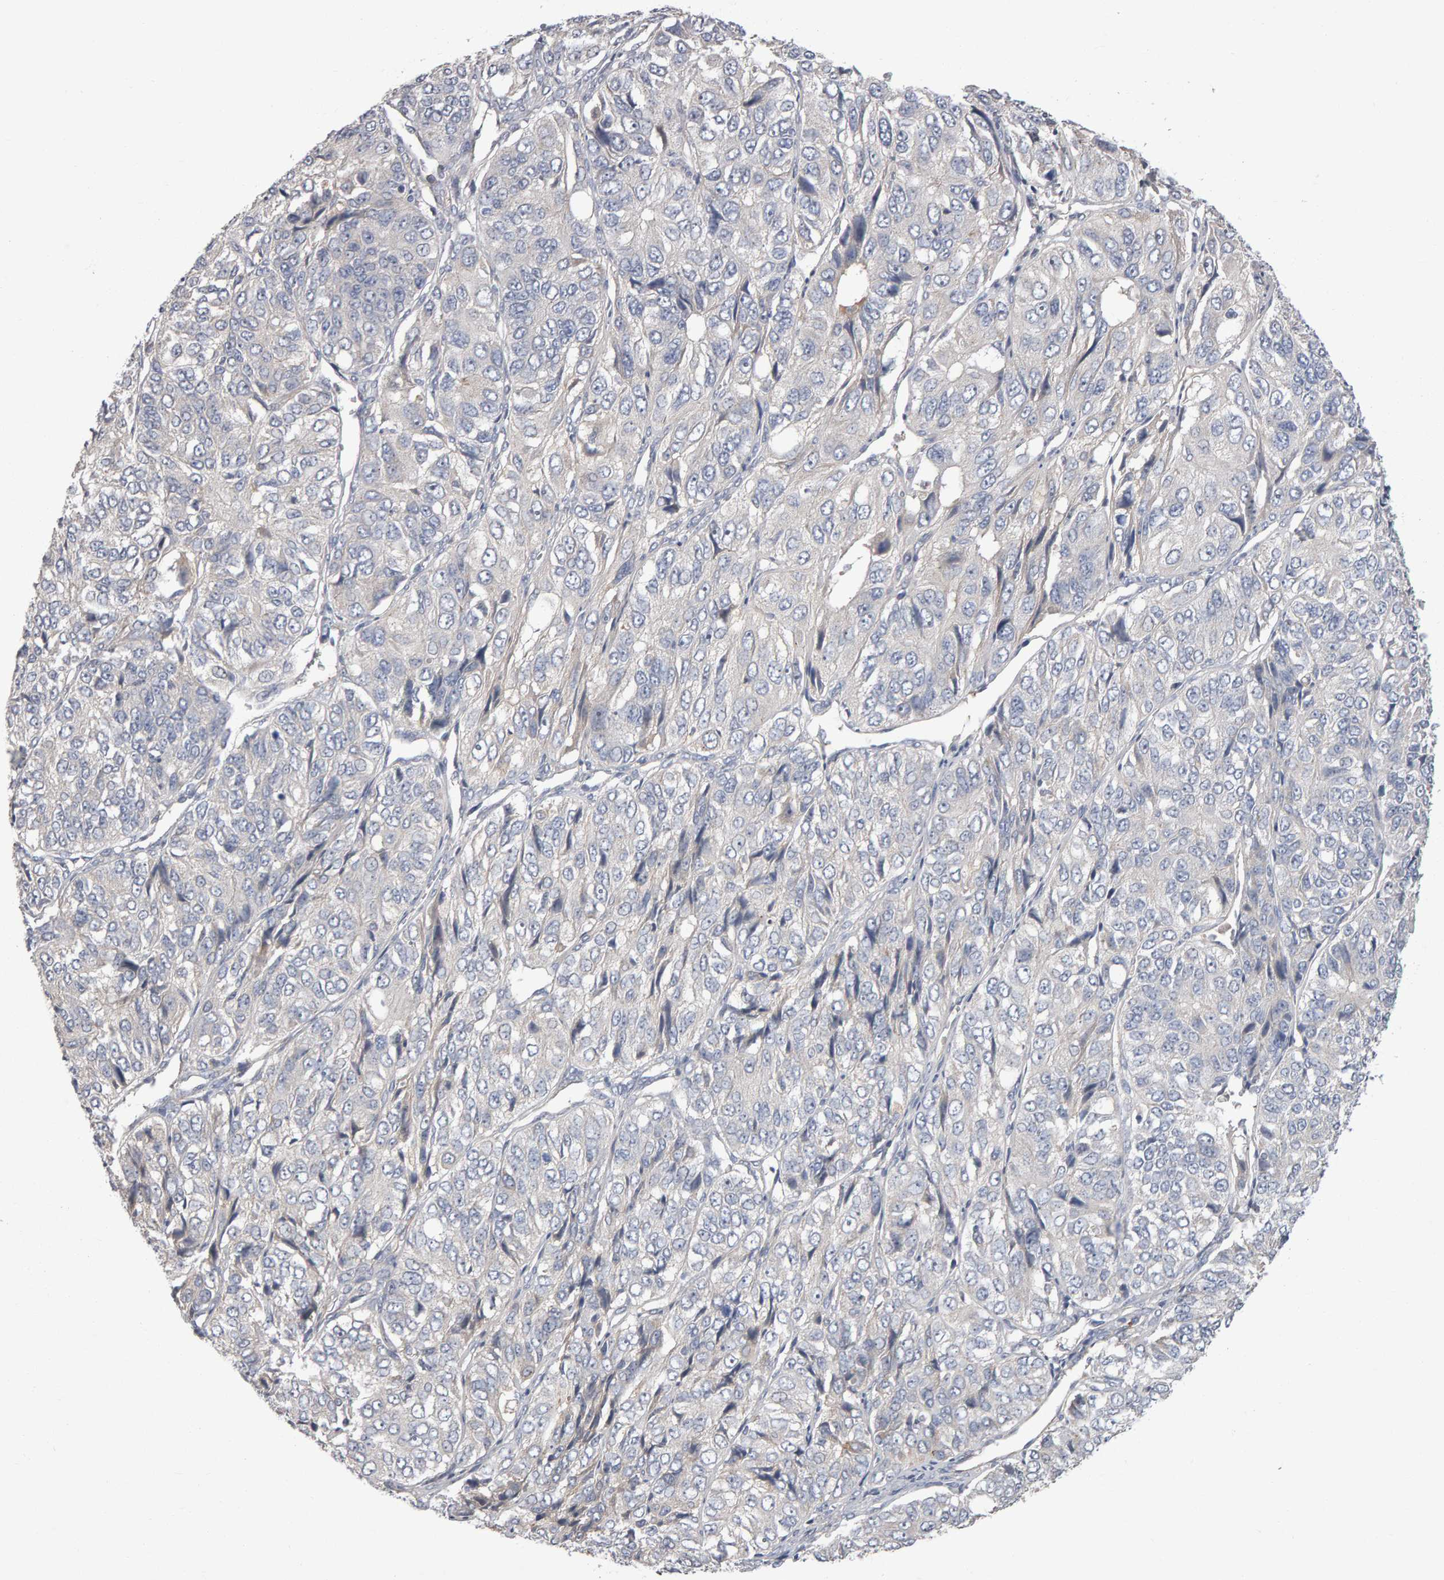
{"staining": {"intensity": "negative", "quantity": "none", "location": "none"}, "tissue": "ovarian cancer", "cell_type": "Tumor cells", "image_type": "cancer", "snomed": [{"axis": "morphology", "description": "Carcinoma, endometroid"}, {"axis": "topography", "description": "Ovary"}], "caption": "Tumor cells are negative for brown protein staining in ovarian endometroid carcinoma. (Immunohistochemistry, brightfield microscopy, high magnification).", "gene": "PGS1", "patient": {"sex": "female", "age": 51}}